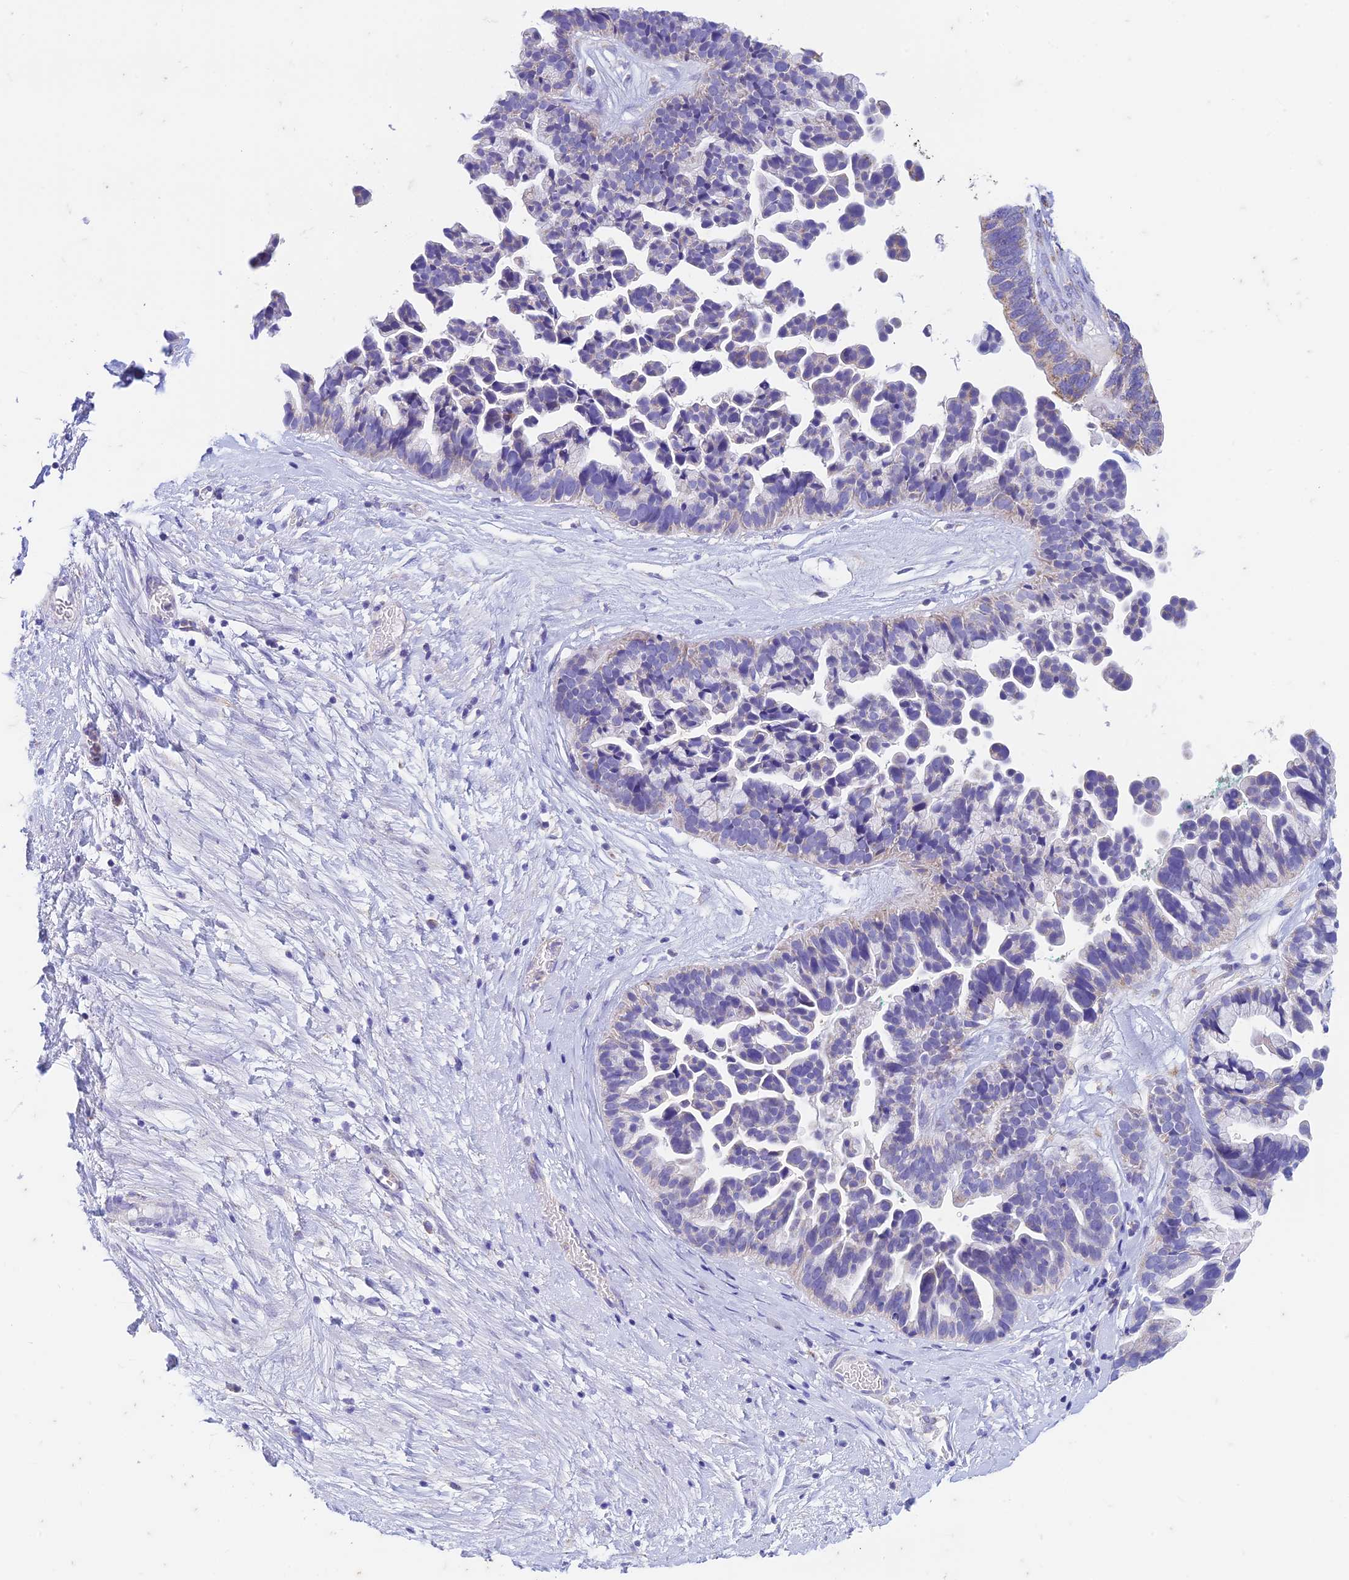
{"staining": {"intensity": "negative", "quantity": "none", "location": "none"}, "tissue": "ovarian cancer", "cell_type": "Tumor cells", "image_type": "cancer", "snomed": [{"axis": "morphology", "description": "Cystadenocarcinoma, serous, NOS"}, {"axis": "topography", "description": "Ovary"}], "caption": "High power microscopy photomicrograph of an IHC image of ovarian cancer, revealing no significant staining in tumor cells.", "gene": "ZNF181", "patient": {"sex": "female", "age": 56}}